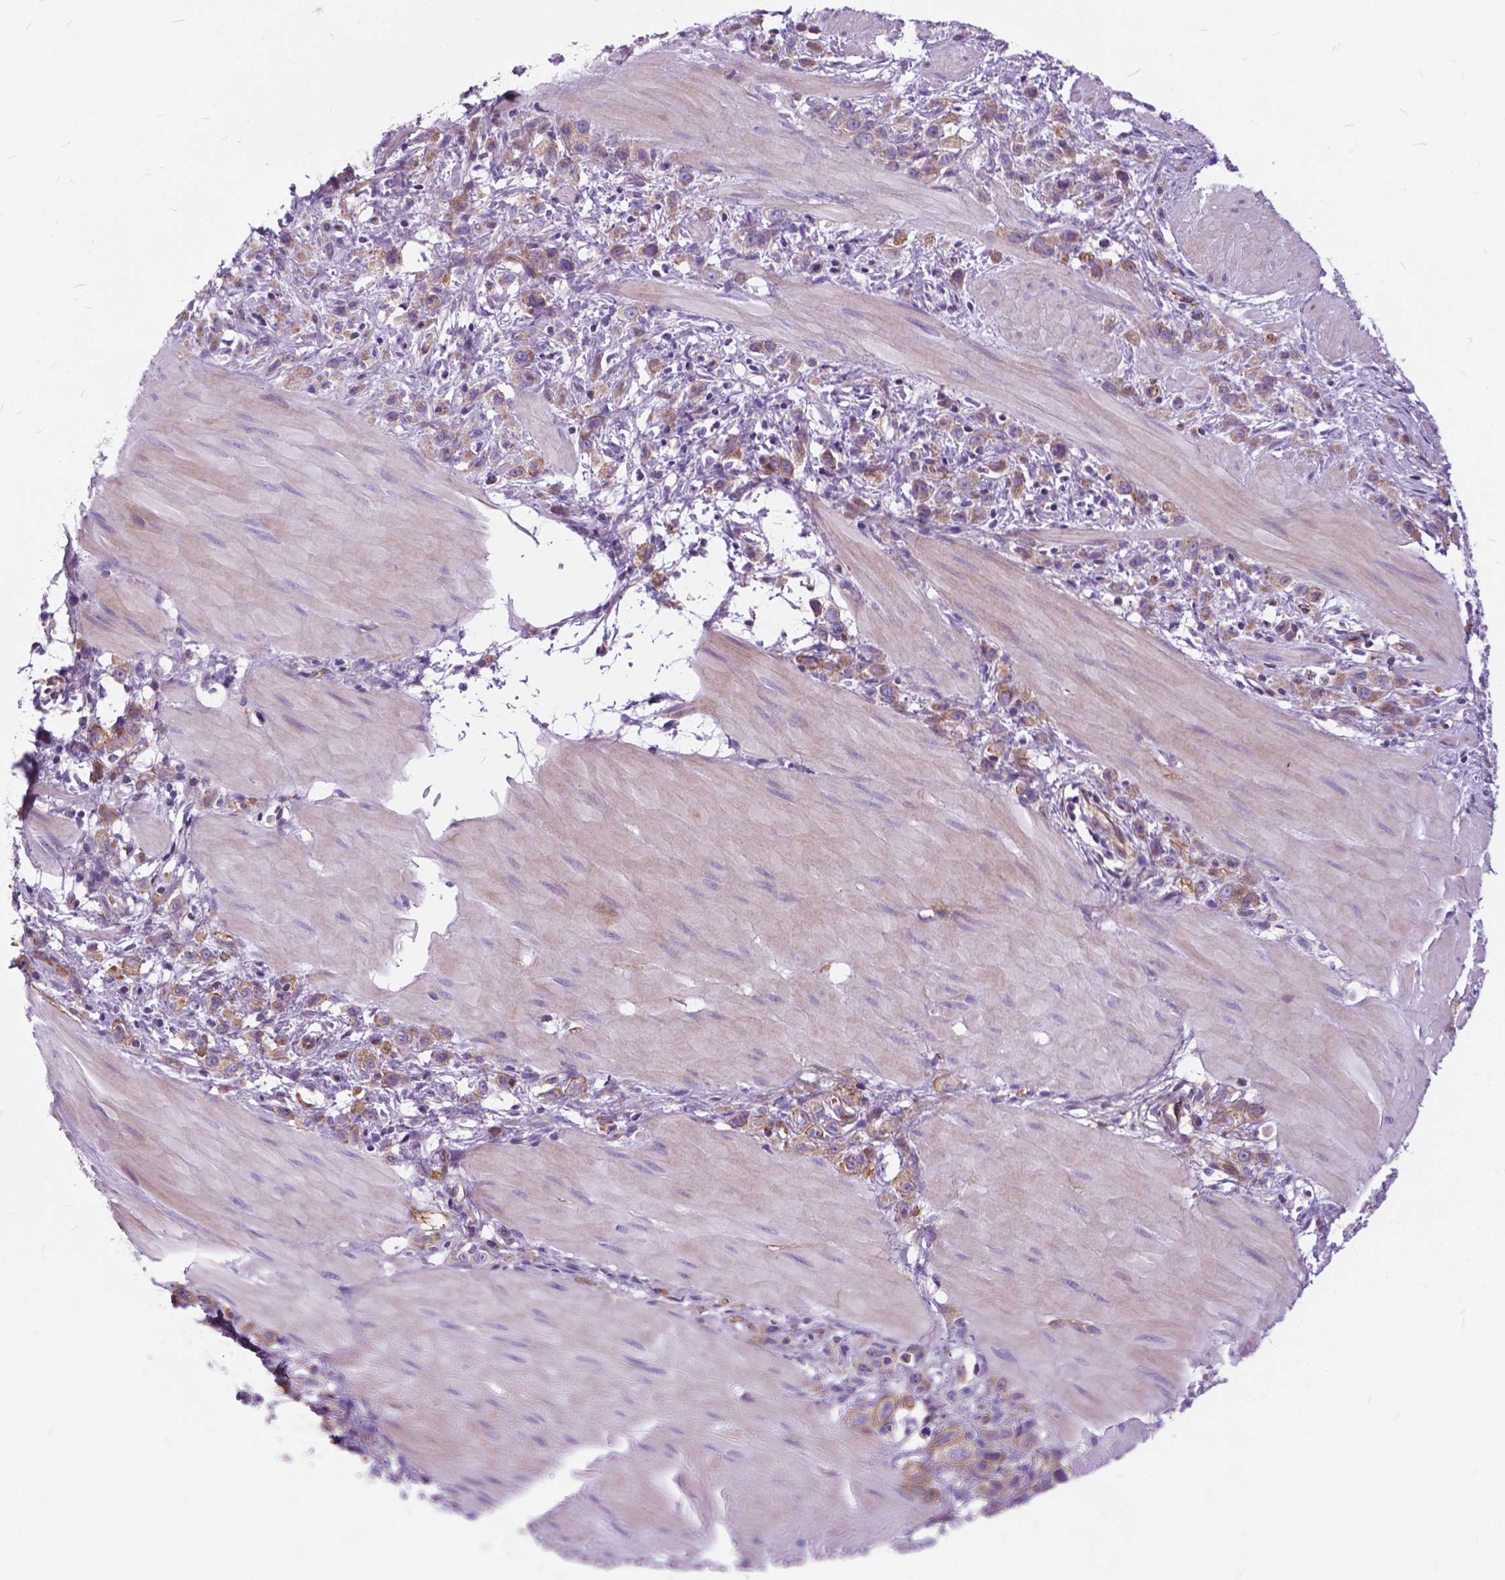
{"staining": {"intensity": "weak", "quantity": ">75%", "location": "cytoplasmic/membranous"}, "tissue": "stomach cancer", "cell_type": "Tumor cells", "image_type": "cancer", "snomed": [{"axis": "morphology", "description": "Adenocarcinoma, NOS"}, {"axis": "topography", "description": "Stomach"}], "caption": "This image displays adenocarcinoma (stomach) stained with IHC to label a protein in brown. The cytoplasmic/membranous of tumor cells show weak positivity for the protein. Nuclei are counter-stained blue.", "gene": "FLT4", "patient": {"sex": "male", "age": 47}}